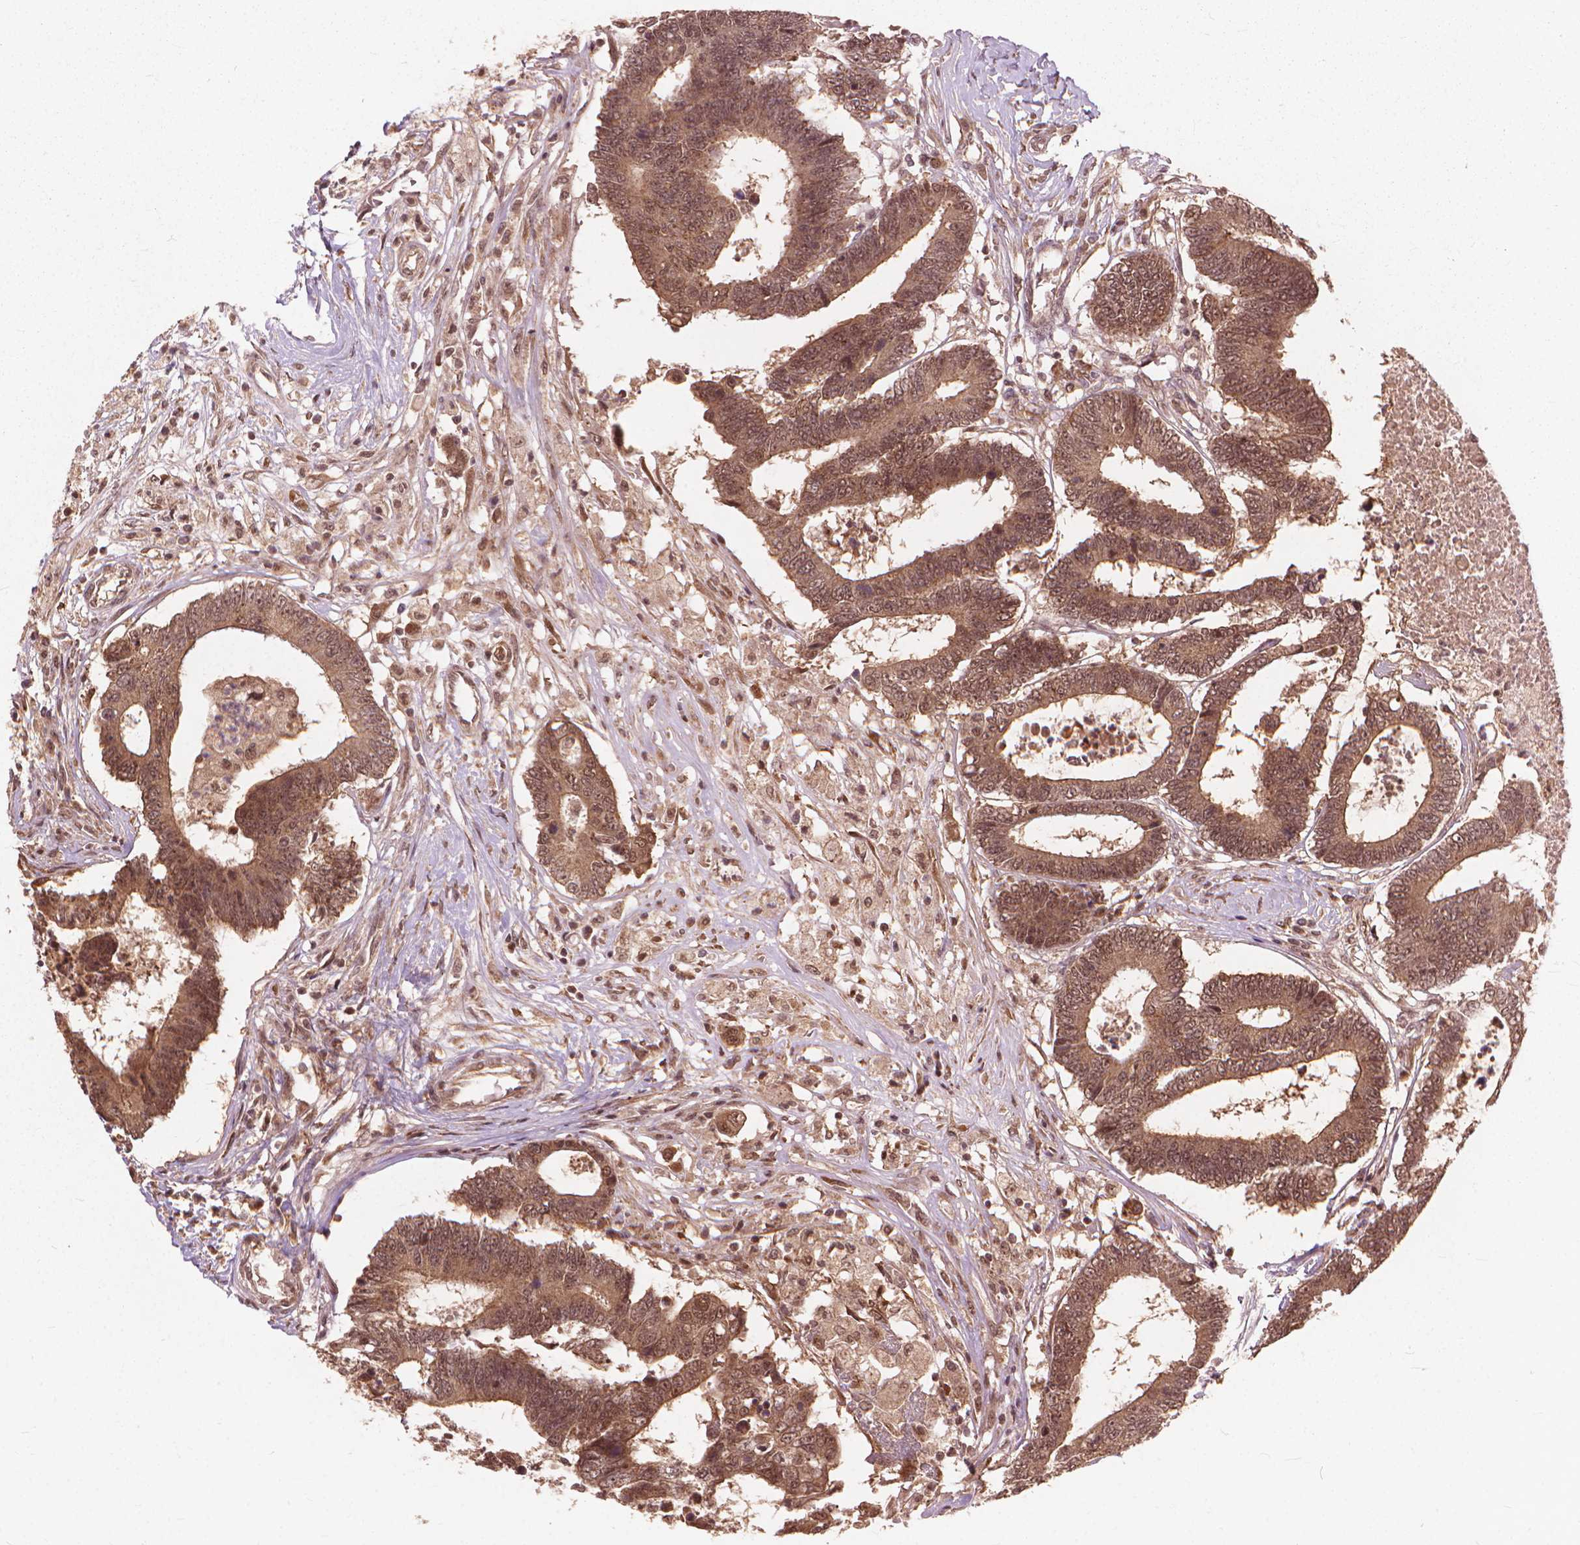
{"staining": {"intensity": "moderate", "quantity": ">75%", "location": "cytoplasmic/membranous,nuclear"}, "tissue": "colorectal cancer", "cell_type": "Tumor cells", "image_type": "cancer", "snomed": [{"axis": "morphology", "description": "Adenocarcinoma, NOS"}, {"axis": "topography", "description": "Colon"}], "caption": "Immunohistochemical staining of human colorectal cancer reveals medium levels of moderate cytoplasmic/membranous and nuclear staining in approximately >75% of tumor cells.", "gene": "SSU72", "patient": {"sex": "female", "age": 48}}